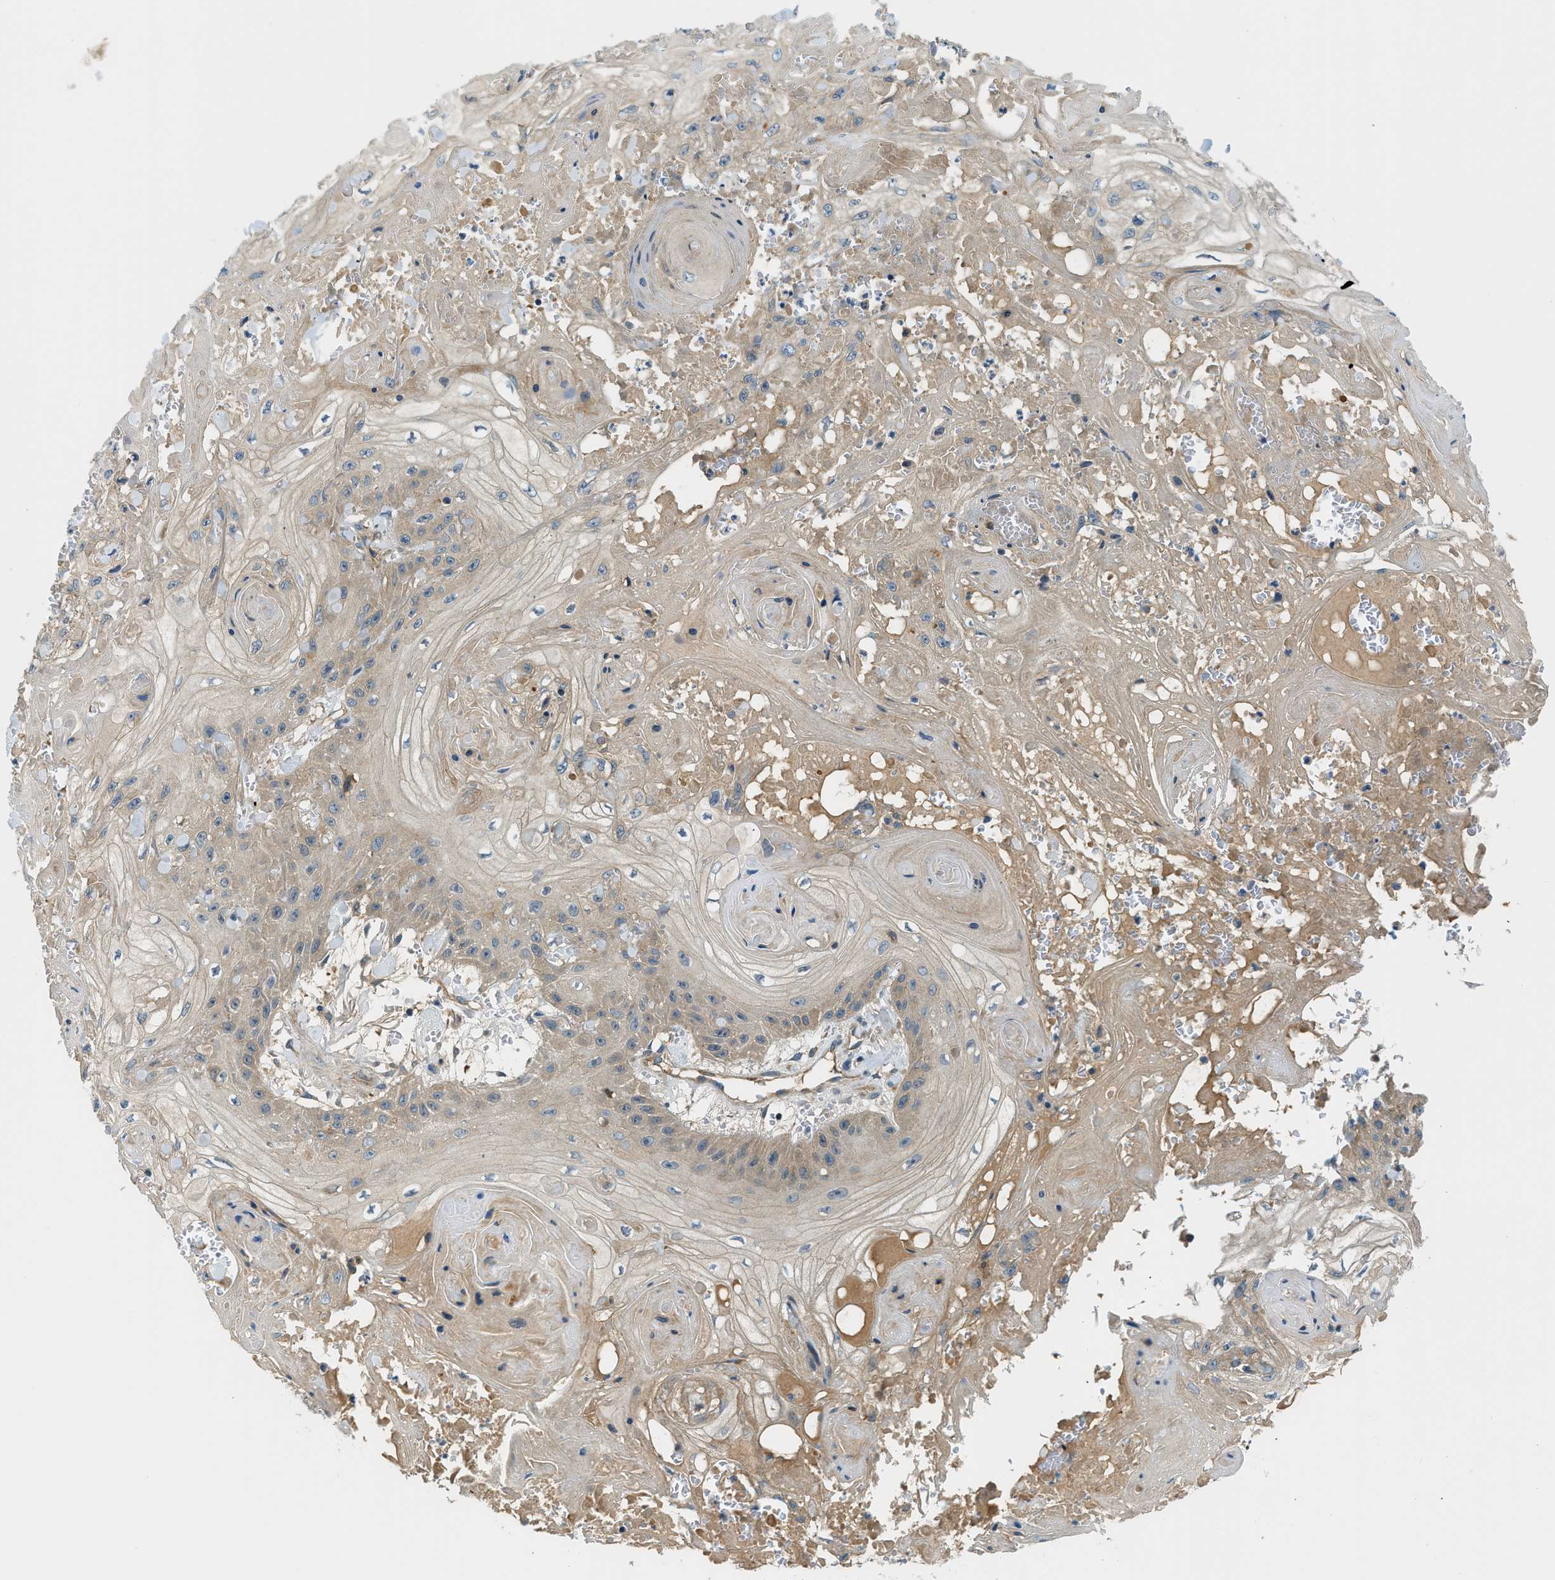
{"staining": {"intensity": "weak", "quantity": "<25%", "location": "cytoplasmic/membranous"}, "tissue": "skin cancer", "cell_type": "Tumor cells", "image_type": "cancer", "snomed": [{"axis": "morphology", "description": "Squamous cell carcinoma, NOS"}, {"axis": "topography", "description": "Skin"}], "caption": "The micrograph demonstrates no staining of tumor cells in skin squamous cell carcinoma.", "gene": "KCNK1", "patient": {"sex": "male", "age": 74}}